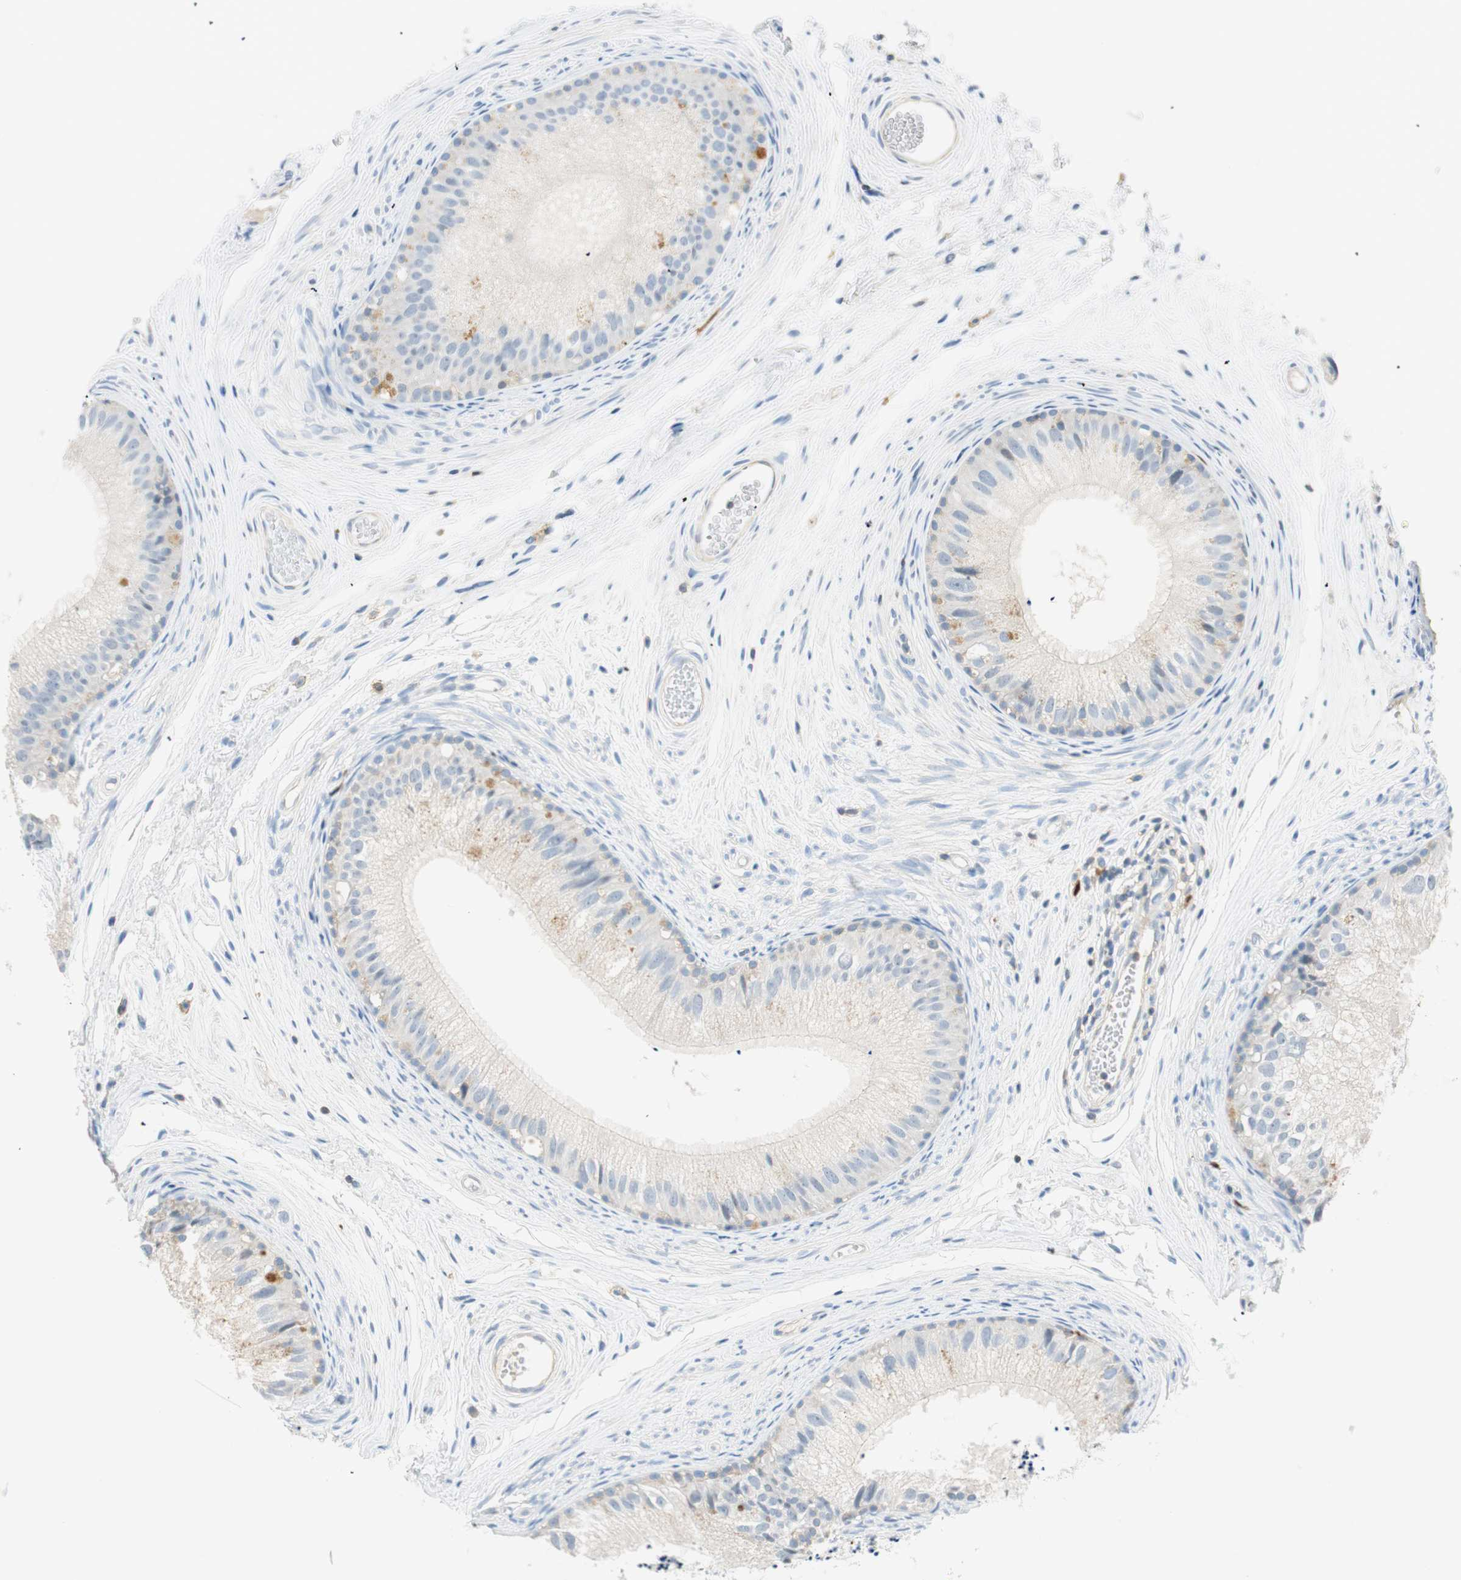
{"staining": {"intensity": "weak", "quantity": "<25%", "location": "cytoplasmic/membranous"}, "tissue": "epididymis", "cell_type": "Glandular cells", "image_type": "normal", "snomed": [{"axis": "morphology", "description": "Normal tissue, NOS"}, {"axis": "topography", "description": "Epididymis"}], "caption": "DAB (3,3'-diaminobenzidine) immunohistochemical staining of unremarkable human epididymis shows no significant expression in glandular cells.", "gene": "PTTG1", "patient": {"sex": "male", "age": 56}}